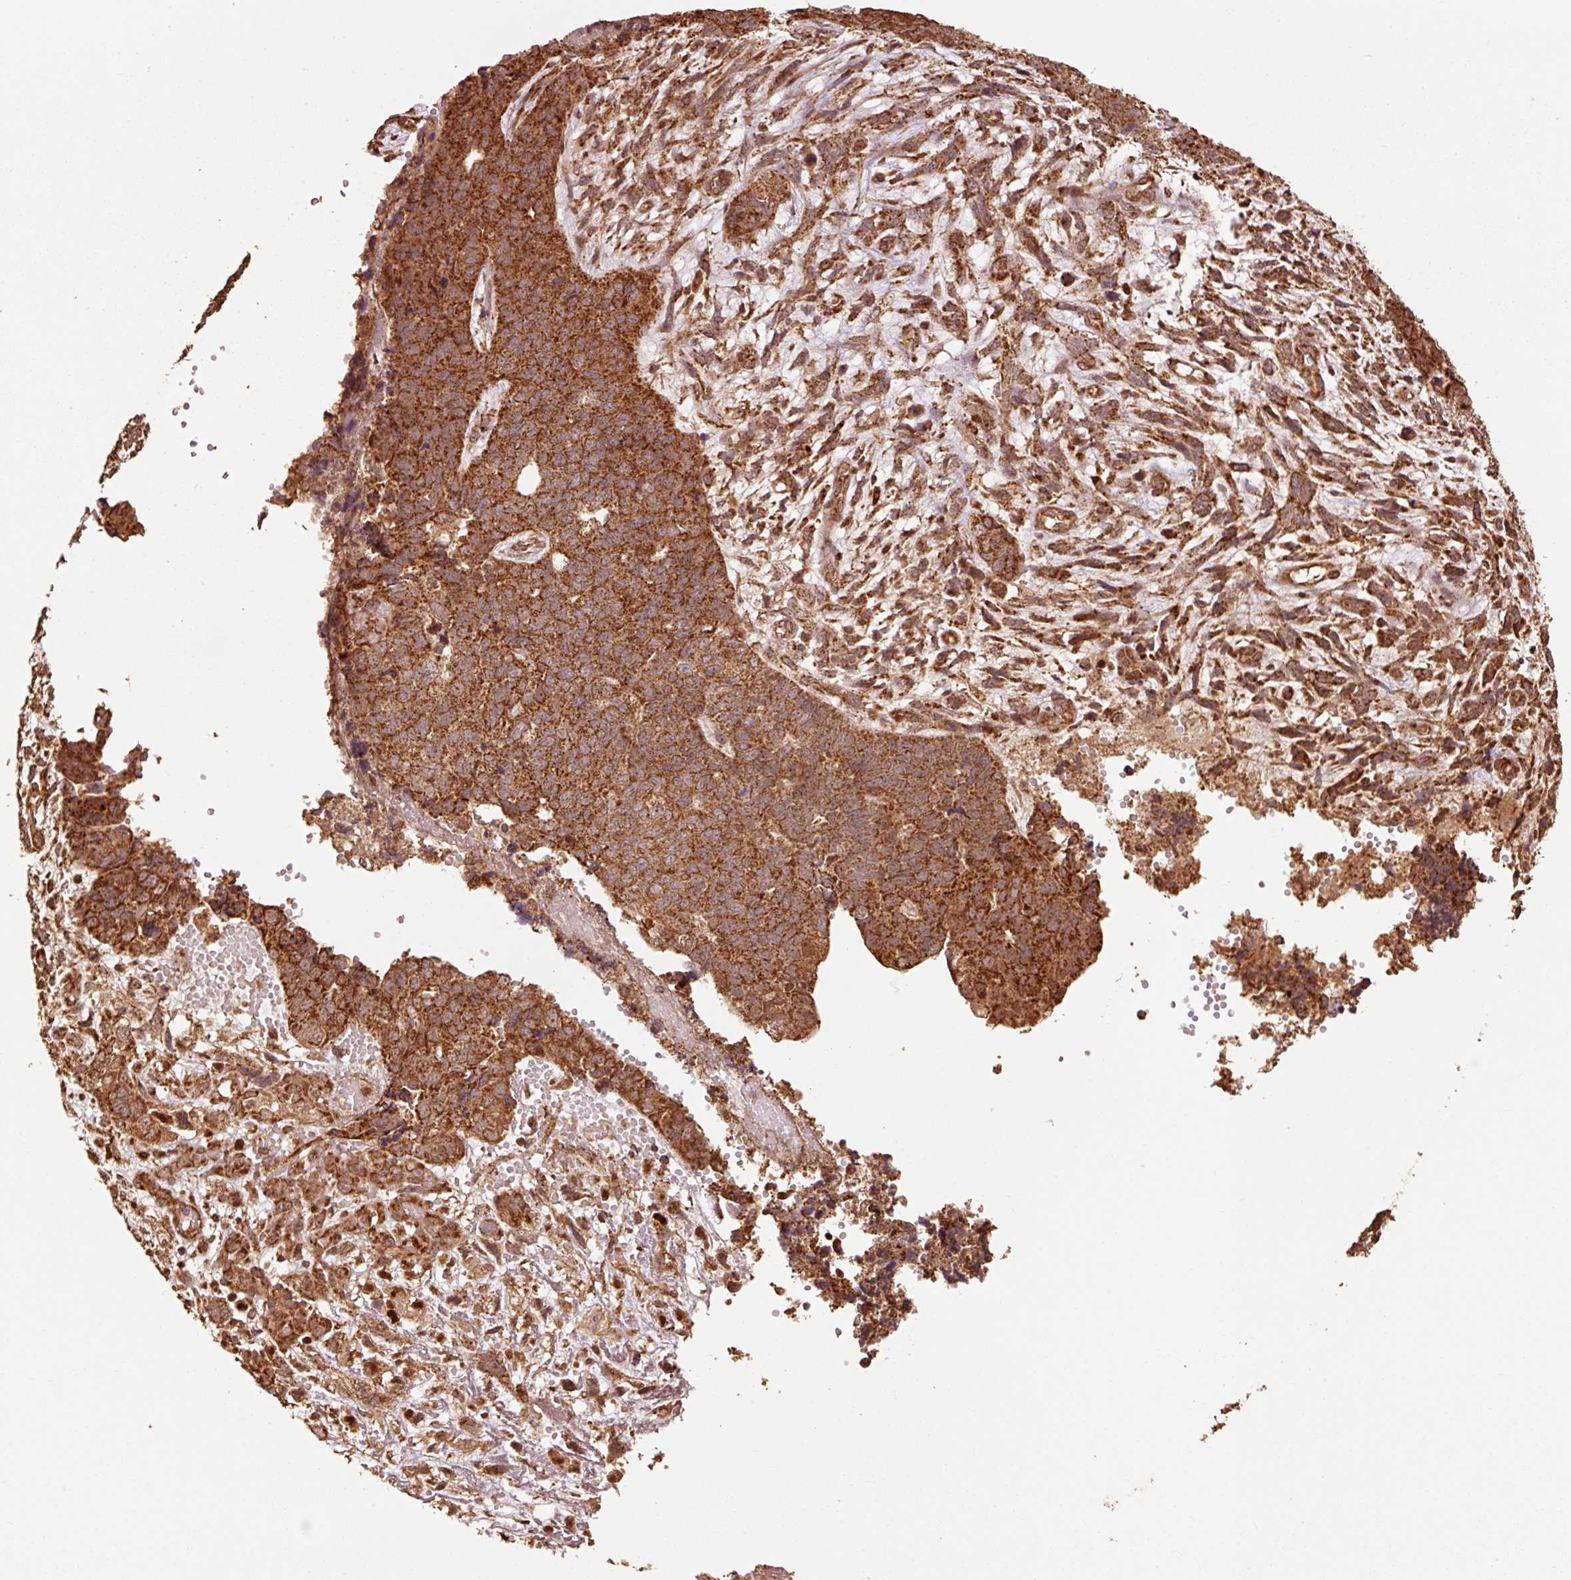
{"staining": {"intensity": "strong", "quantity": ">75%", "location": "cytoplasmic/membranous"}, "tissue": "cervical cancer", "cell_type": "Tumor cells", "image_type": "cancer", "snomed": [{"axis": "morphology", "description": "Squamous cell carcinoma, NOS"}, {"axis": "topography", "description": "Cervix"}], "caption": "Squamous cell carcinoma (cervical) tissue shows strong cytoplasmic/membranous staining in approximately >75% of tumor cells, visualized by immunohistochemistry.", "gene": "MRPL16", "patient": {"sex": "female", "age": 63}}